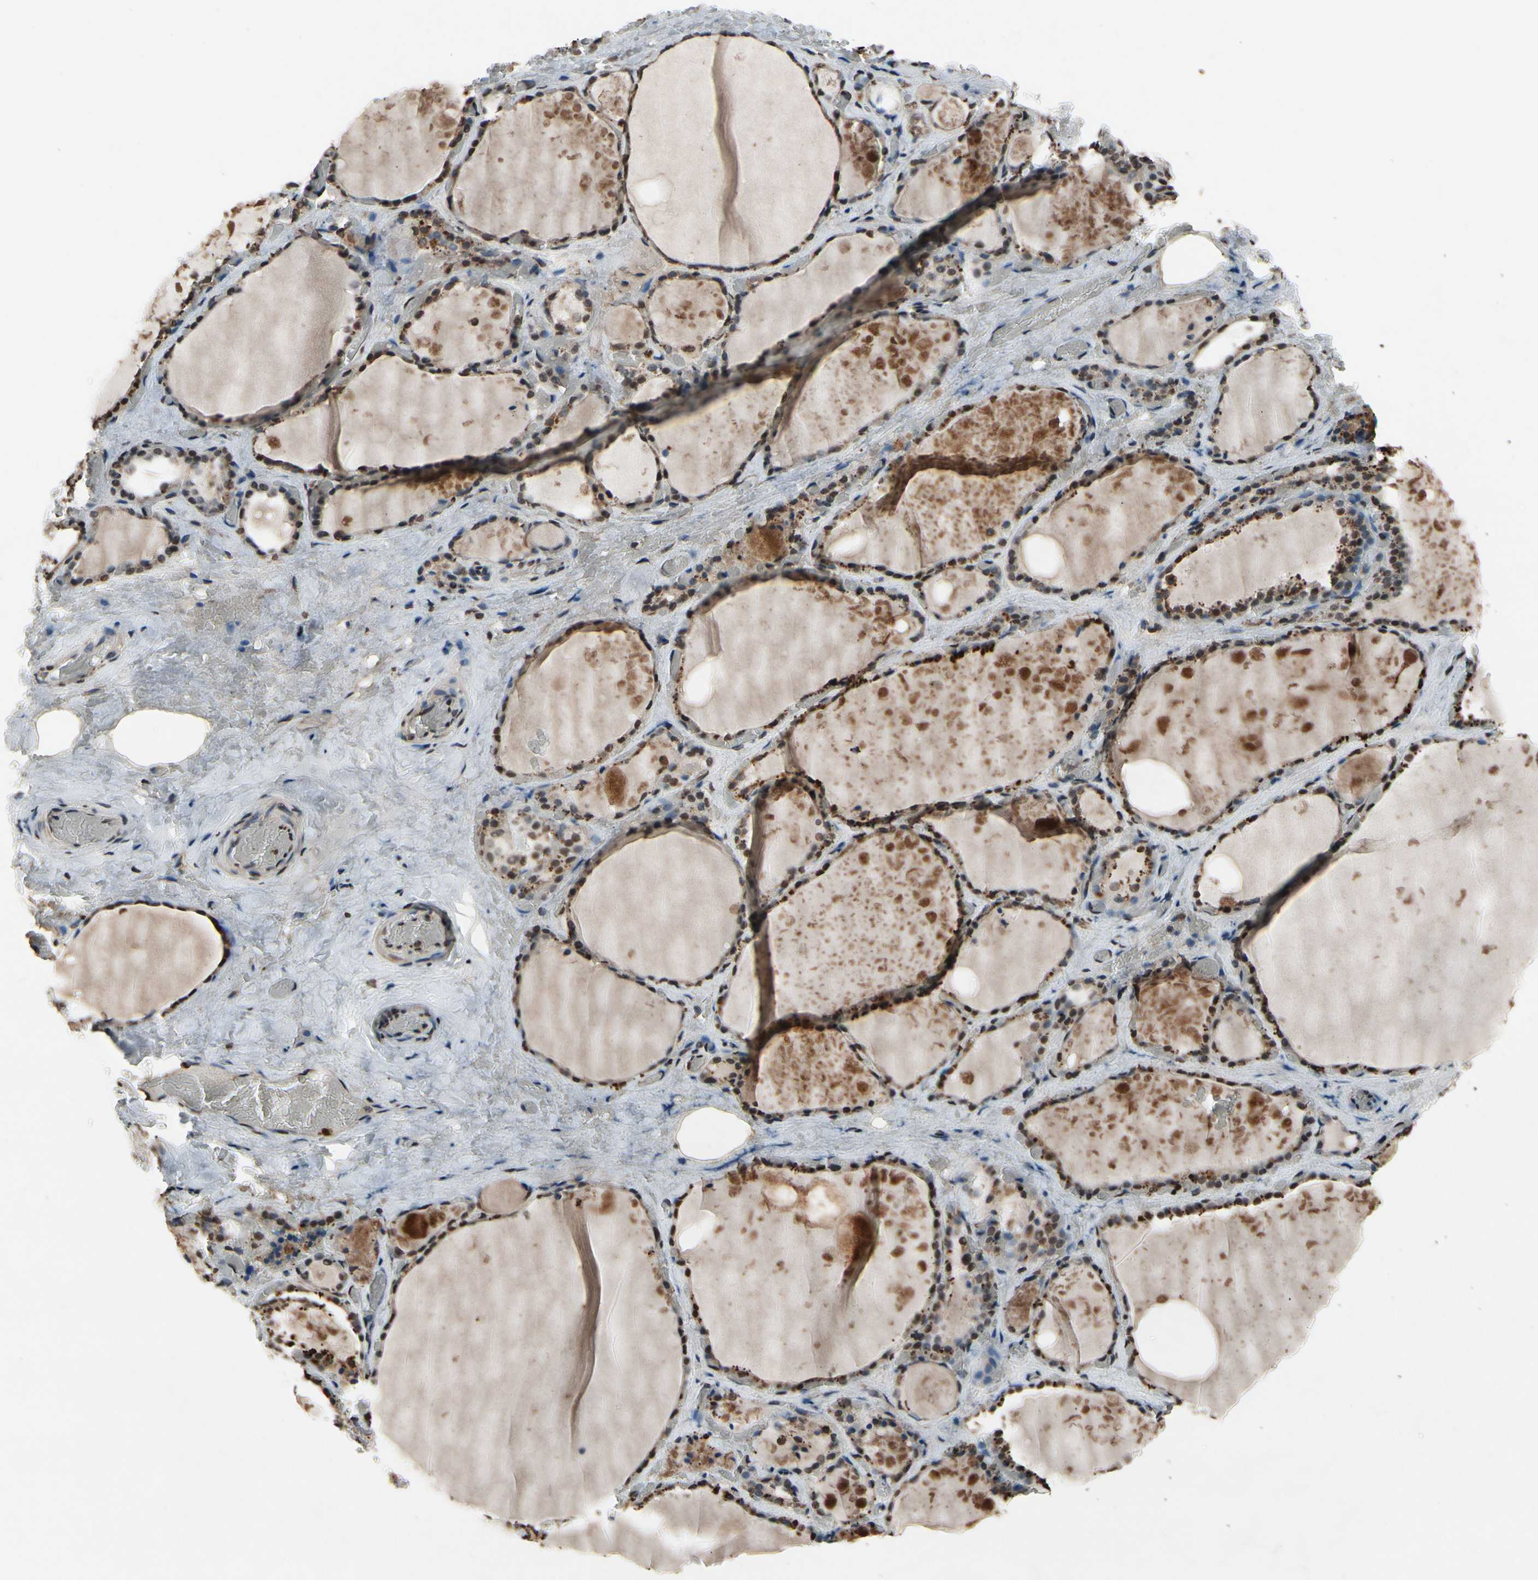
{"staining": {"intensity": "moderate", "quantity": "25%-75%", "location": "cytoplasmic/membranous"}, "tissue": "thyroid gland", "cell_type": "Glandular cells", "image_type": "normal", "snomed": [{"axis": "morphology", "description": "Normal tissue, NOS"}, {"axis": "topography", "description": "Thyroid gland"}], "caption": "Immunohistochemistry (IHC) (DAB) staining of normal human thyroid gland displays moderate cytoplasmic/membranous protein expression in about 25%-75% of glandular cells. (IHC, brightfield microscopy, high magnification).", "gene": "HIPK2", "patient": {"sex": "male", "age": 61}}